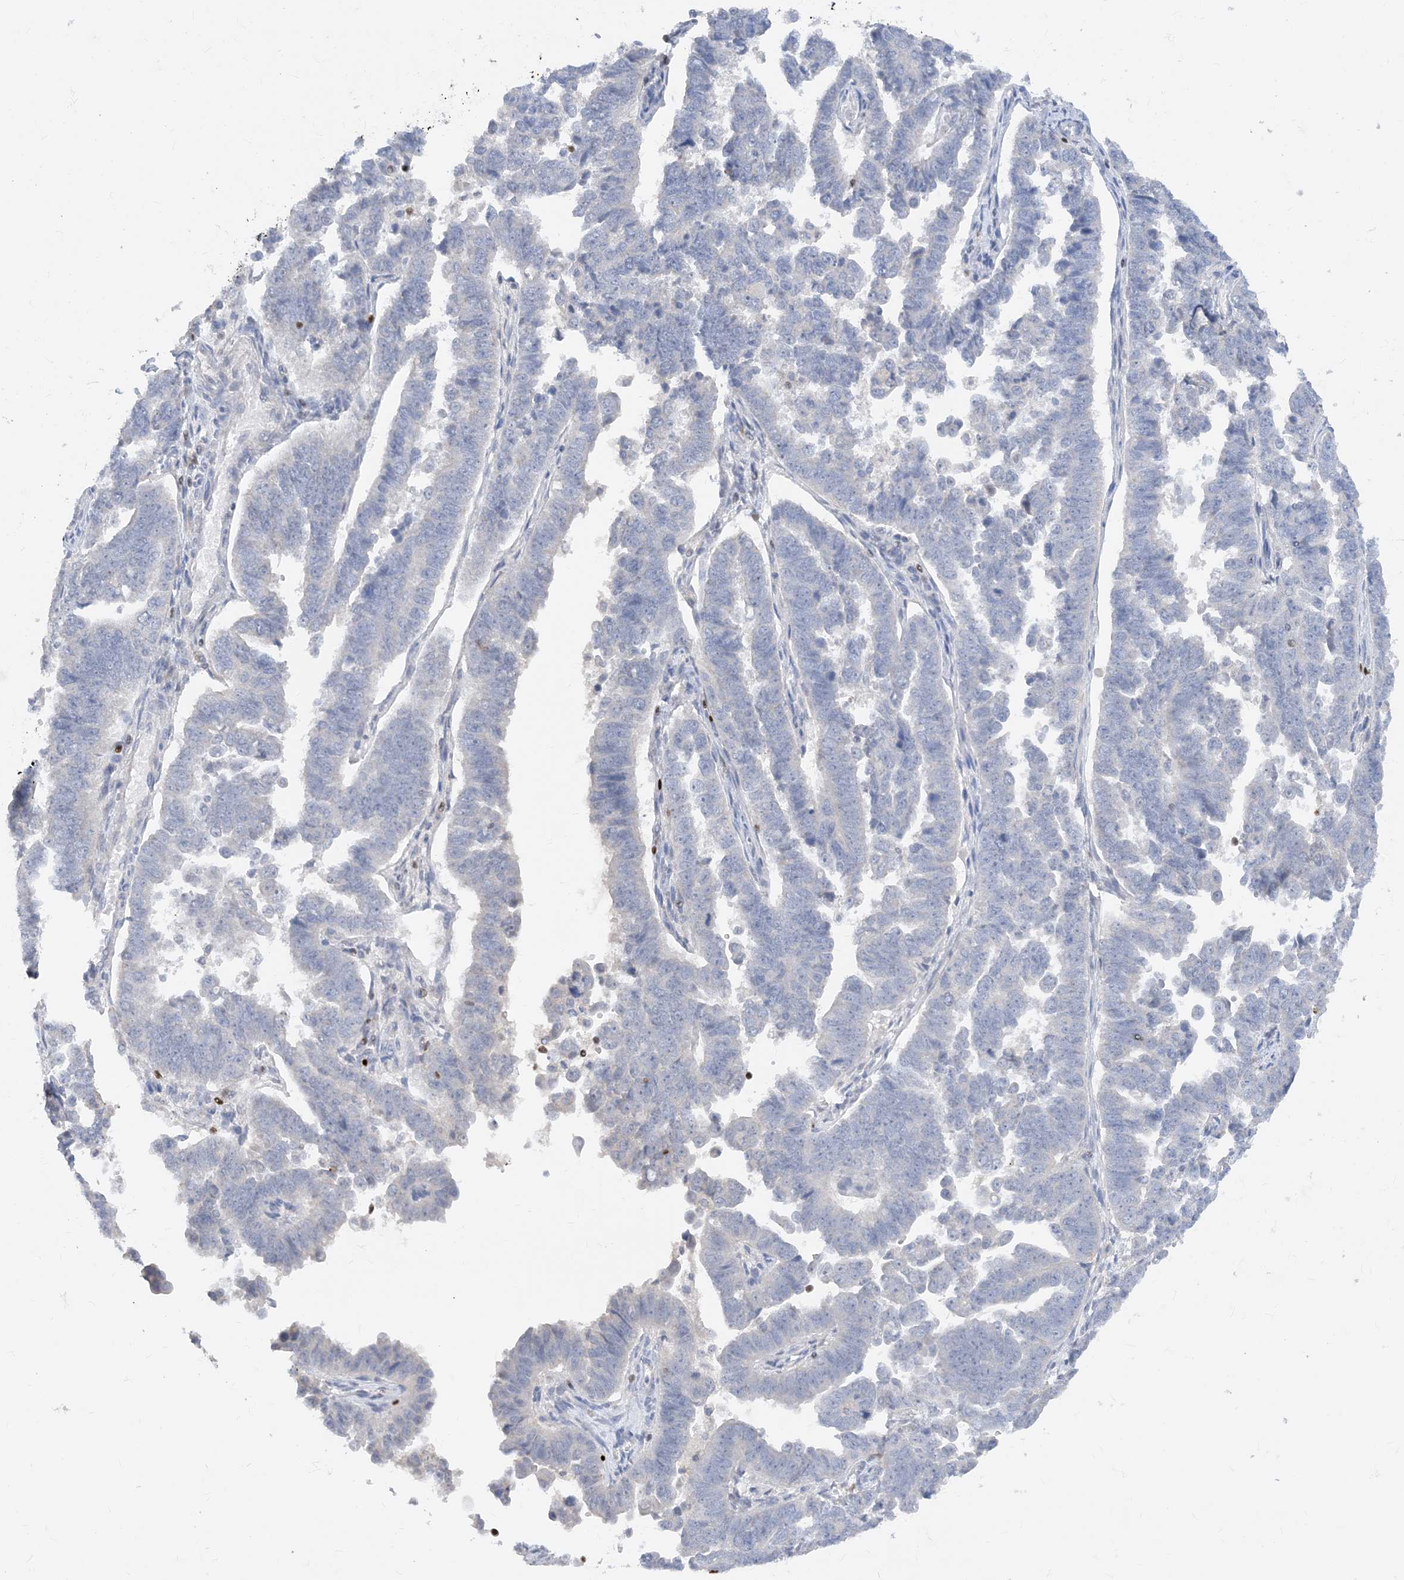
{"staining": {"intensity": "negative", "quantity": "none", "location": "none"}, "tissue": "endometrial cancer", "cell_type": "Tumor cells", "image_type": "cancer", "snomed": [{"axis": "morphology", "description": "Adenocarcinoma, NOS"}, {"axis": "topography", "description": "Endometrium"}], "caption": "Photomicrograph shows no protein positivity in tumor cells of adenocarcinoma (endometrial) tissue.", "gene": "TBX21", "patient": {"sex": "female", "age": 75}}